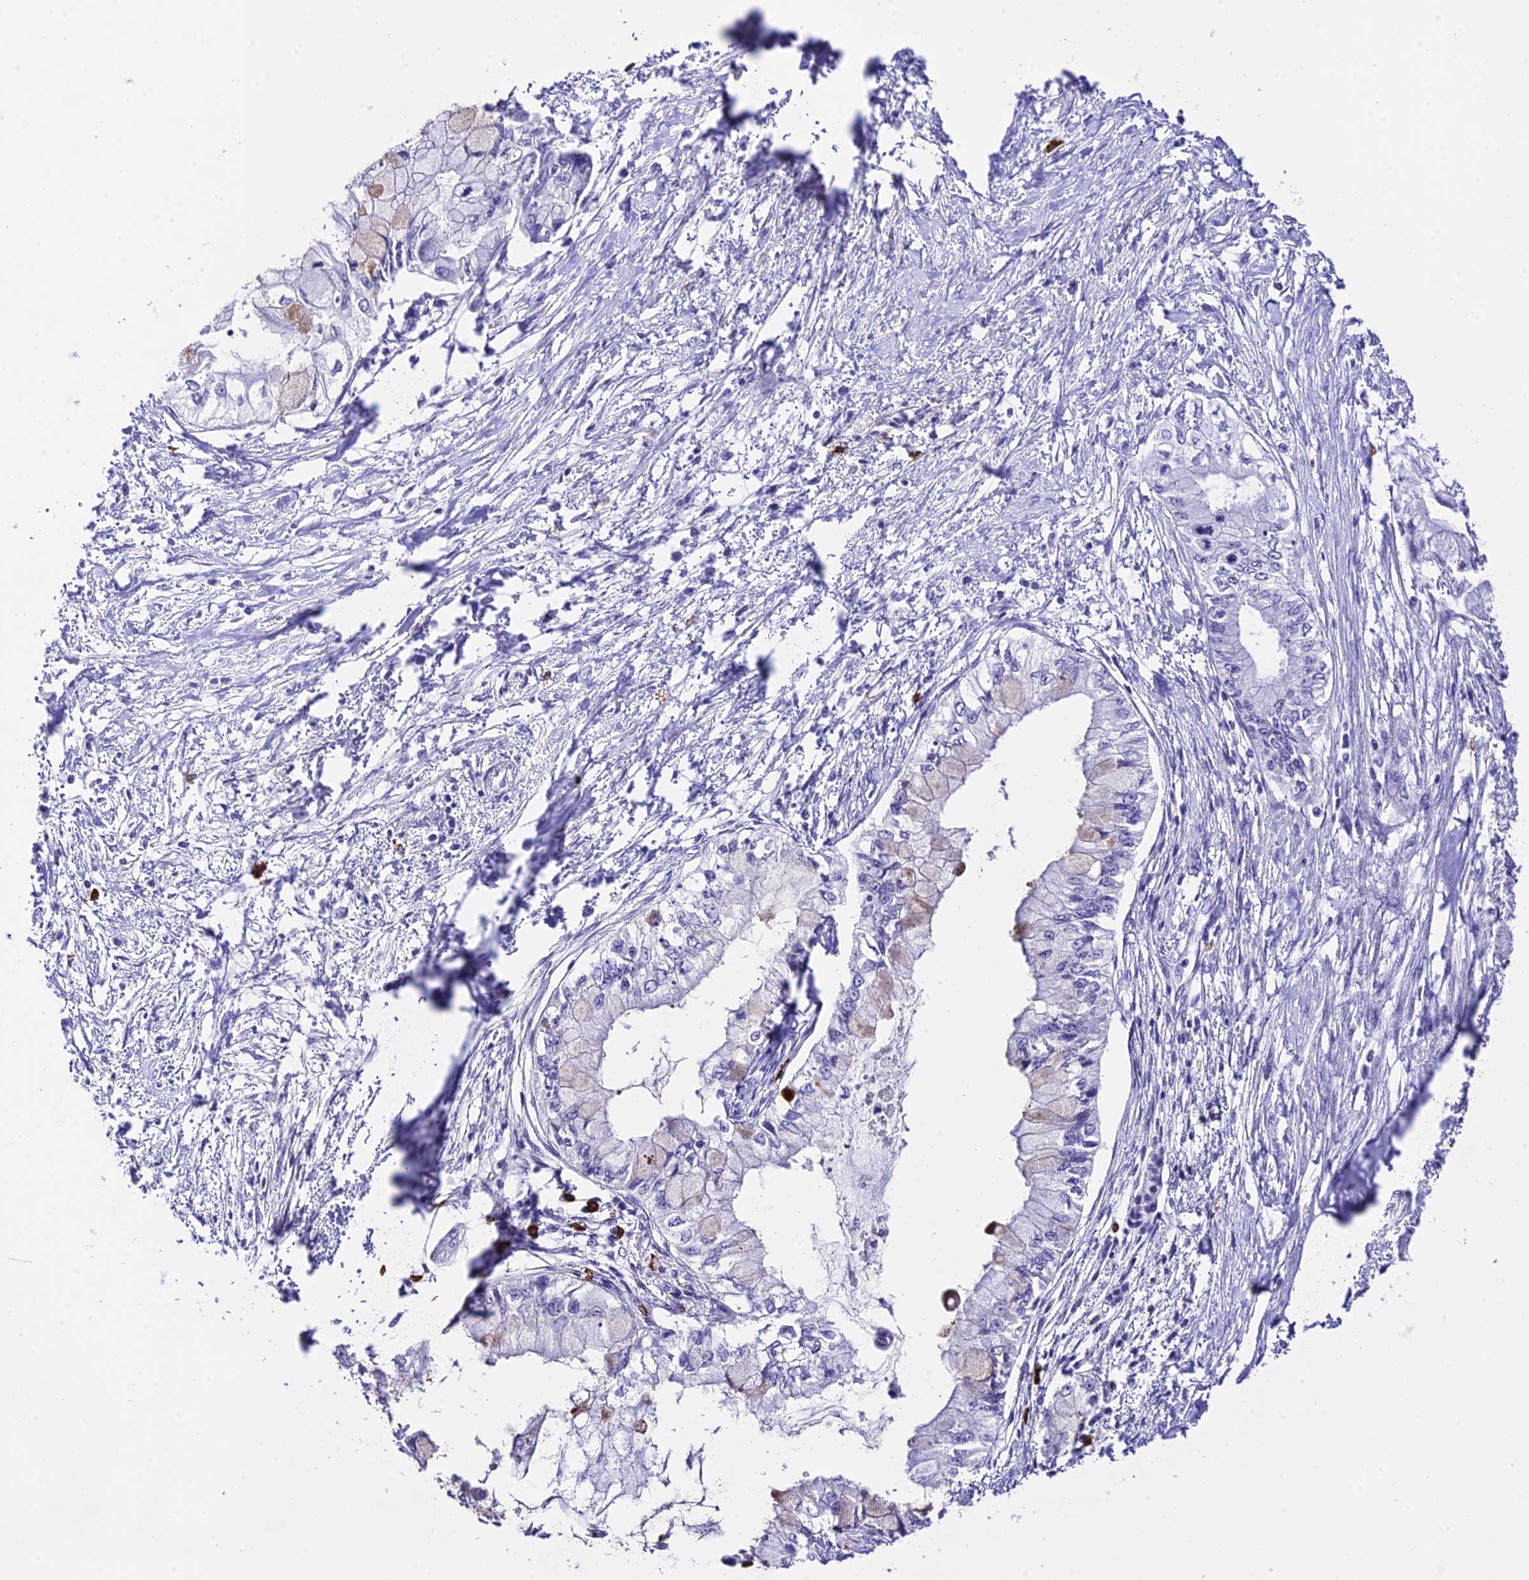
{"staining": {"intensity": "negative", "quantity": "none", "location": "none"}, "tissue": "pancreatic cancer", "cell_type": "Tumor cells", "image_type": "cancer", "snomed": [{"axis": "morphology", "description": "Adenocarcinoma, NOS"}, {"axis": "topography", "description": "Pancreas"}], "caption": "Tumor cells show no significant protein staining in adenocarcinoma (pancreatic).", "gene": "POLR2I", "patient": {"sex": "male", "age": 48}}